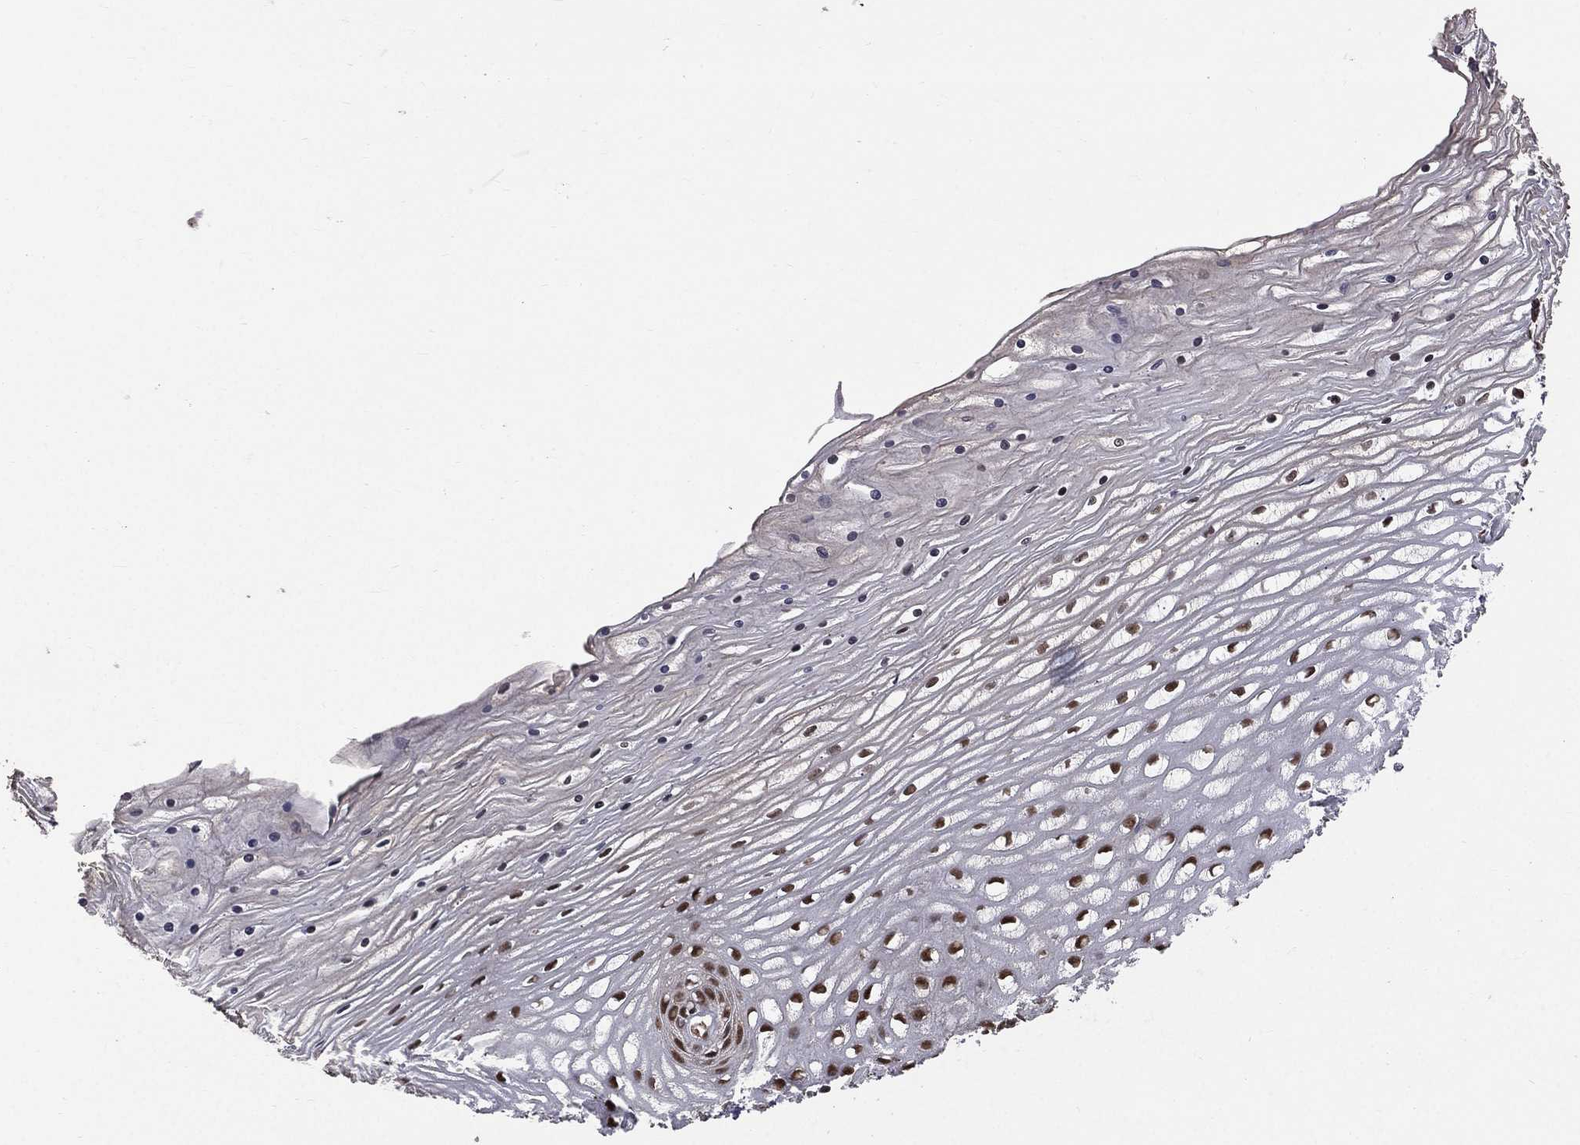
{"staining": {"intensity": "strong", "quantity": ">75%", "location": "nuclear"}, "tissue": "cervix", "cell_type": "Glandular cells", "image_type": "normal", "snomed": [{"axis": "morphology", "description": "Normal tissue, NOS"}, {"axis": "topography", "description": "Cervix"}], "caption": "This micrograph displays normal cervix stained with immunohistochemistry (IHC) to label a protein in brown. The nuclear of glandular cells show strong positivity for the protein. Nuclei are counter-stained blue.", "gene": "JMJD6", "patient": {"sex": "female", "age": 35}}